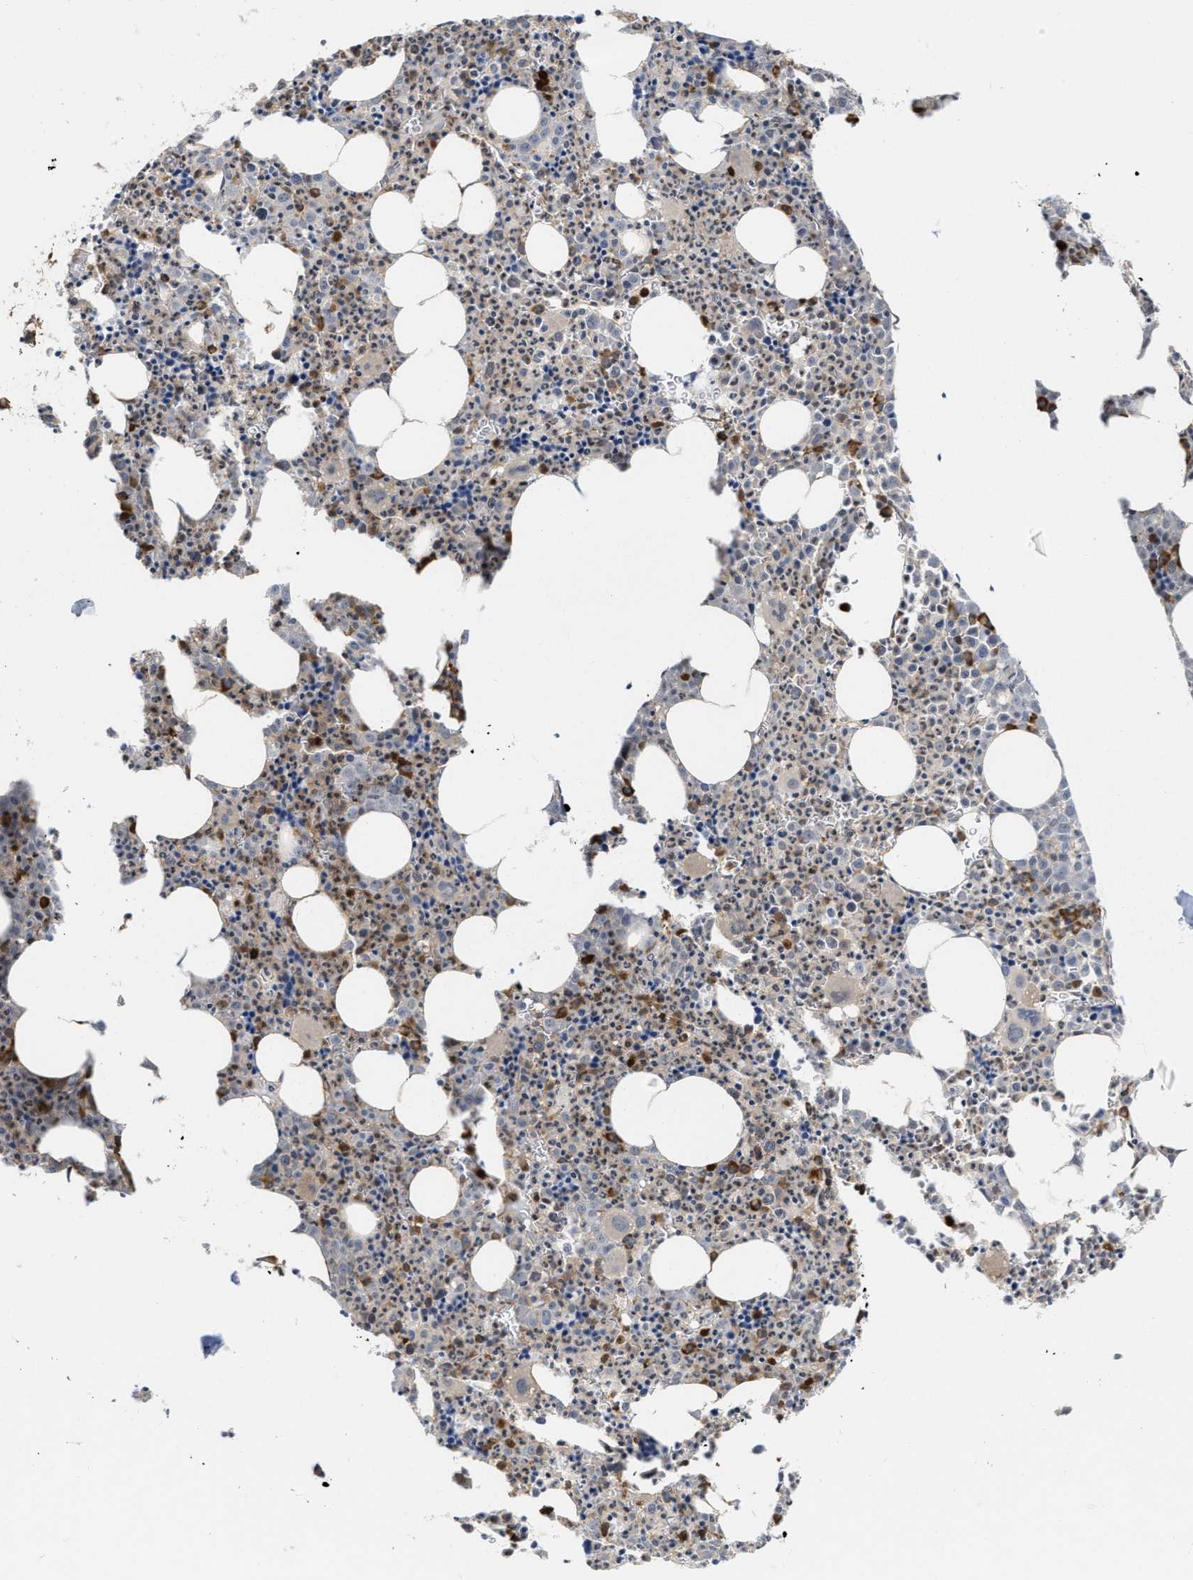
{"staining": {"intensity": "strong", "quantity": "<25%", "location": "cytoplasmic/membranous"}, "tissue": "bone marrow", "cell_type": "Hematopoietic cells", "image_type": "normal", "snomed": [{"axis": "morphology", "description": "Normal tissue, NOS"}, {"axis": "morphology", "description": "Inflammation, NOS"}, {"axis": "topography", "description": "Bone marrow"}], "caption": "Immunohistochemistry (IHC) photomicrograph of normal human bone marrow stained for a protein (brown), which exhibits medium levels of strong cytoplasmic/membranous expression in approximately <25% of hematopoietic cells.", "gene": "IQCE", "patient": {"sex": "male", "age": 31}}